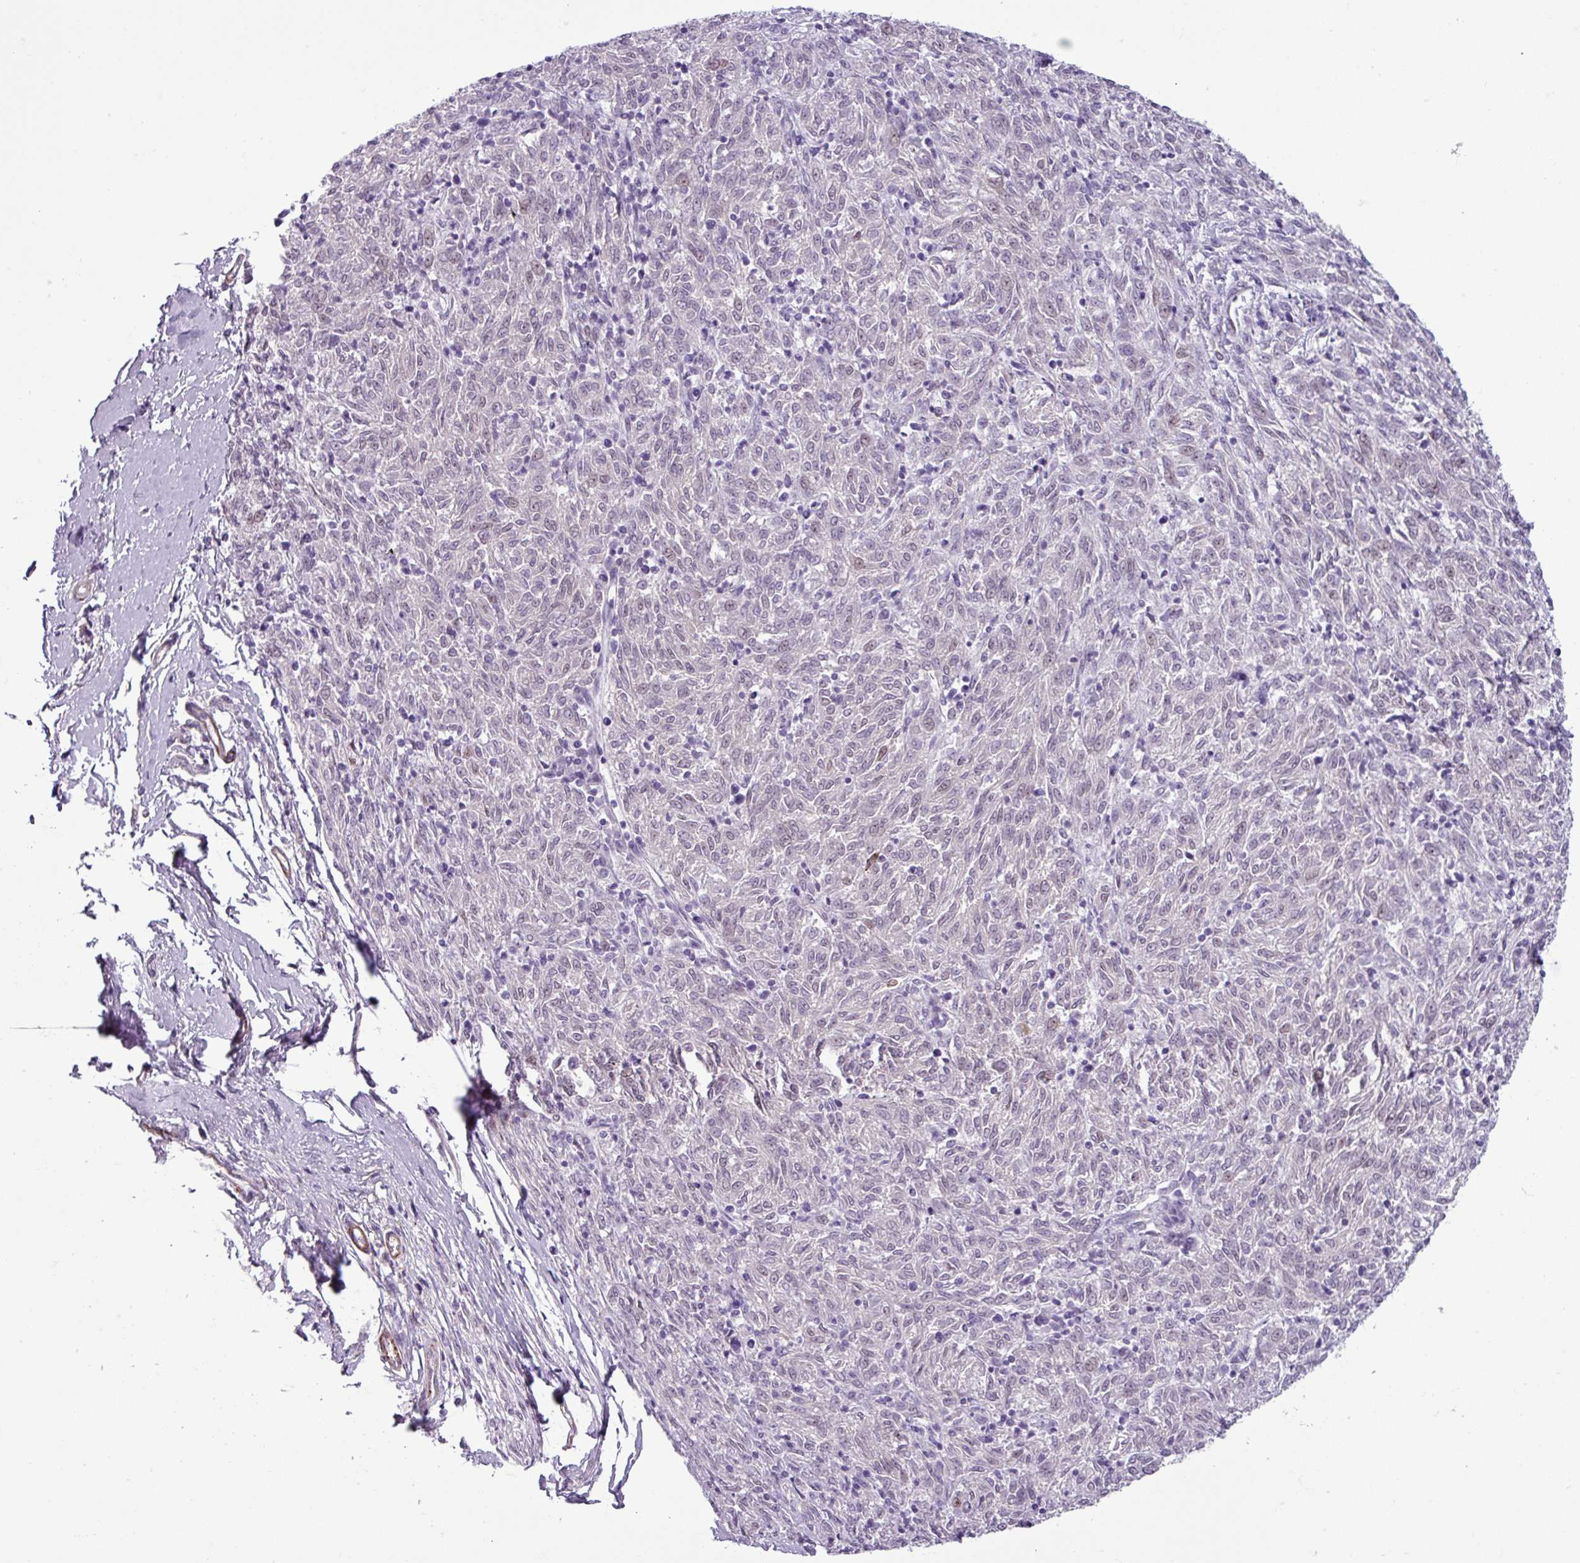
{"staining": {"intensity": "weak", "quantity": "<25%", "location": "nuclear"}, "tissue": "melanoma", "cell_type": "Tumor cells", "image_type": "cancer", "snomed": [{"axis": "morphology", "description": "Malignant melanoma, NOS"}, {"axis": "topography", "description": "Skin"}], "caption": "The image shows no significant positivity in tumor cells of malignant melanoma.", "gene": "ATP10A", "patient": {"sex": "female", "age": 72}}